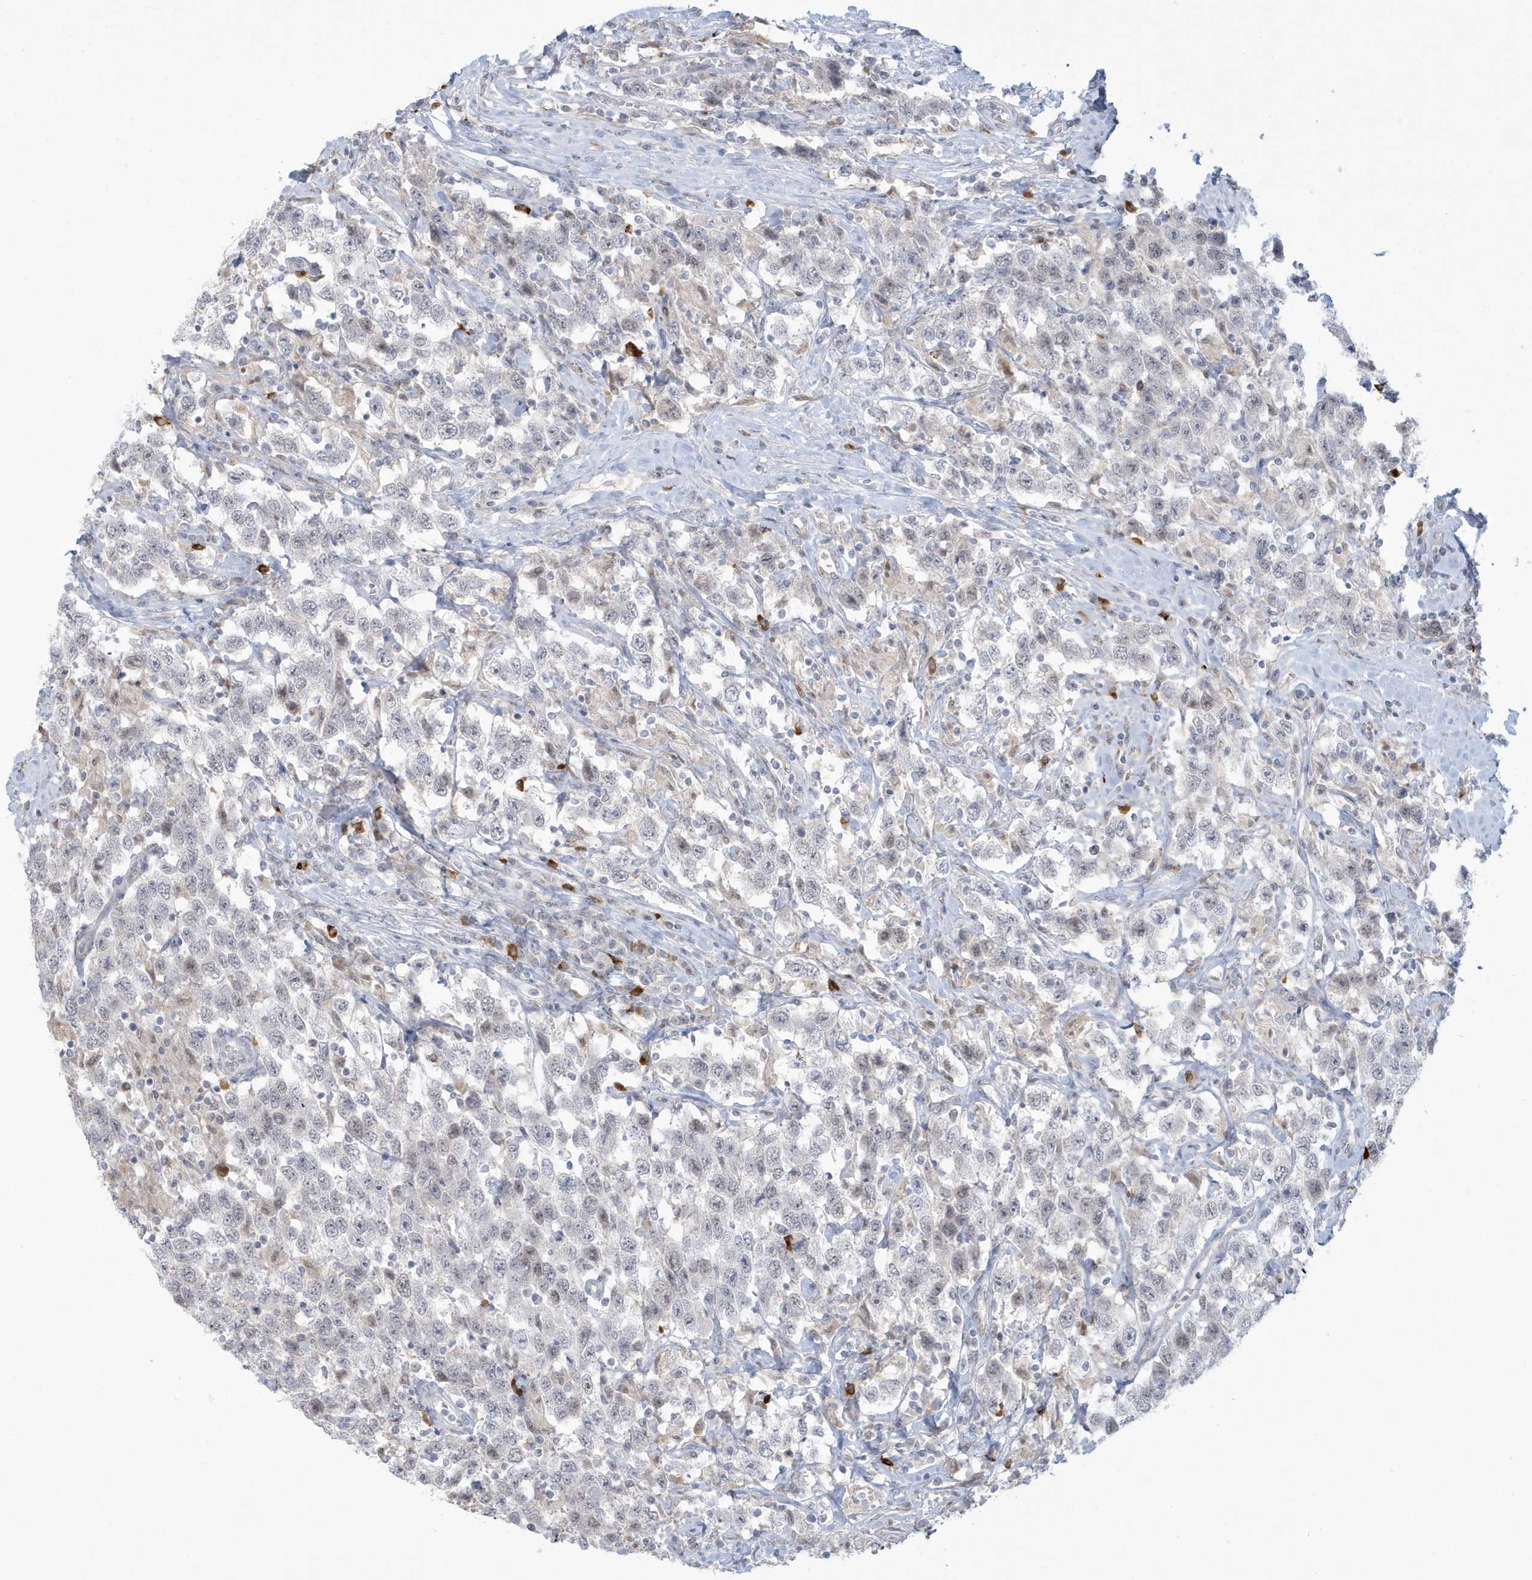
{"staining": {"intensity": "negative", "quantity": "none", "location": "none"}, "tissue": "testis cancer", "cell_type": "Tumor cells", "image_type": "cancer", "snomed": [{"axis": "morphology", "description": "Seminoma, NOS"}, {"axis": "topography", "description": "Testis"}], "caption": "This is an immunohistochemistry histopathology image of testis cancer. There is no staining in tumor cells.", "gene": "HERC6", "patient": {"sex": "male", "age": 41}}